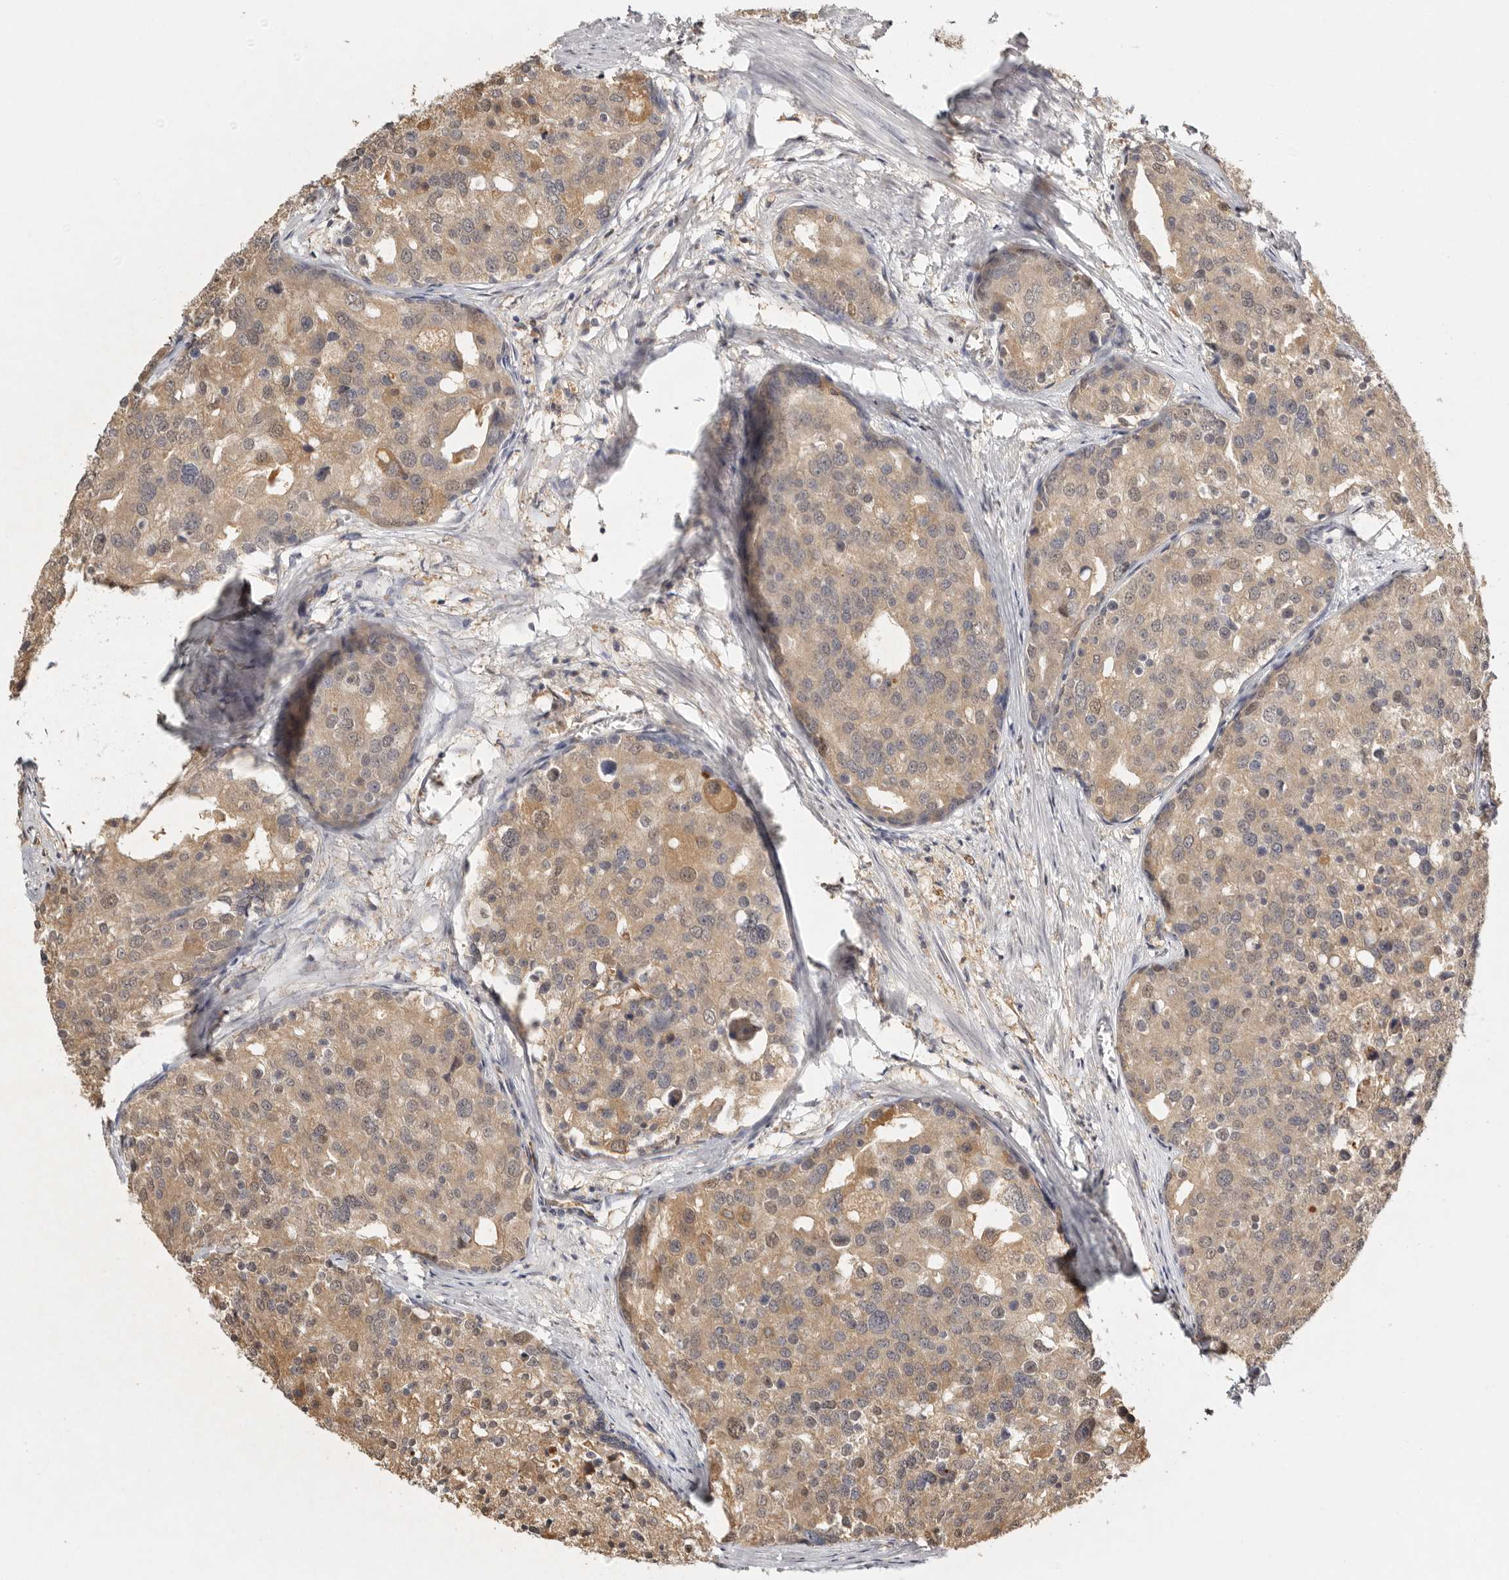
{"staining": {"intensity": "moderate", "quantity": ">75%", "location": "cytoplasmic/membranous,nuclear"}, "tissue": "prostate cancer", "cell_type": "Tumor cells", "image_type": "cancer", "snomed": [{"axis": "morphology", "description": "Adenocarcinoma, High grade"}, {"axis": "topography", "description": "Prostate"}], "caption": "High-grade adenocarcinoma (prostate) stained for a protein shows moderate cytoplasmic/membranous and nuclear positivity in tumor cells.", "gene": "PSMA5", "patient": {"sex": "male", "age": 50}}